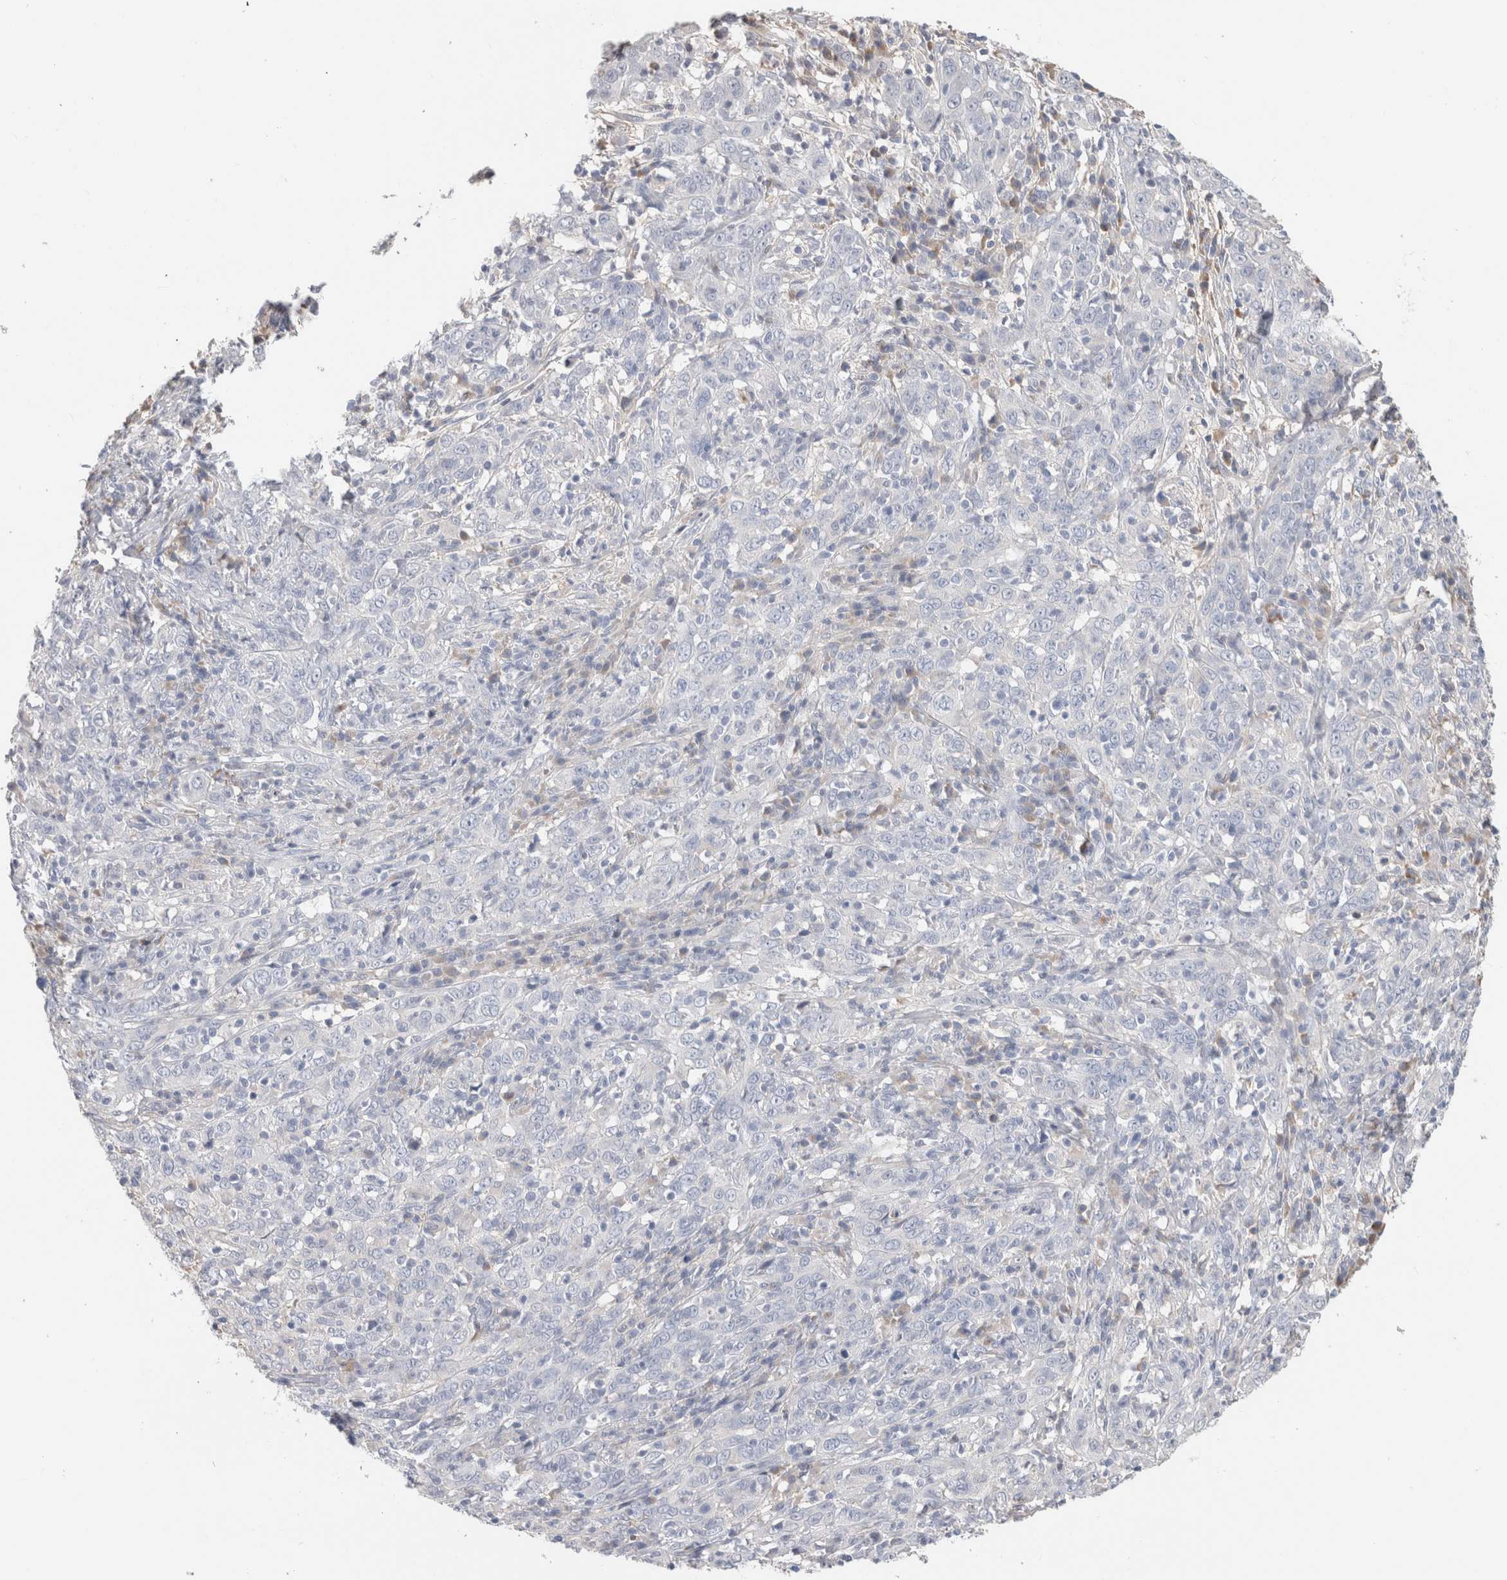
{"staining": {"intensity": "negative", "quantity": "none", "location": "none"}, "tissue": "cervical cancer", "cell_type": "Tumor cells", "image_type": "cancer", "snomed": [{"axis": "morphology", "description": "Squamous cell carcinoma, NOS"}, {"axis": "topography", "description": "Cervix"}], "caption": "Immunohistochemical staining of cervical cancer reveals no significant positivity in tumor cells. (Immunohistochemistry (ihc), brightfield microscopy, high magnification).", "gene": "SCGB1A1", "patient": {"sex": "female", "age": 46}}